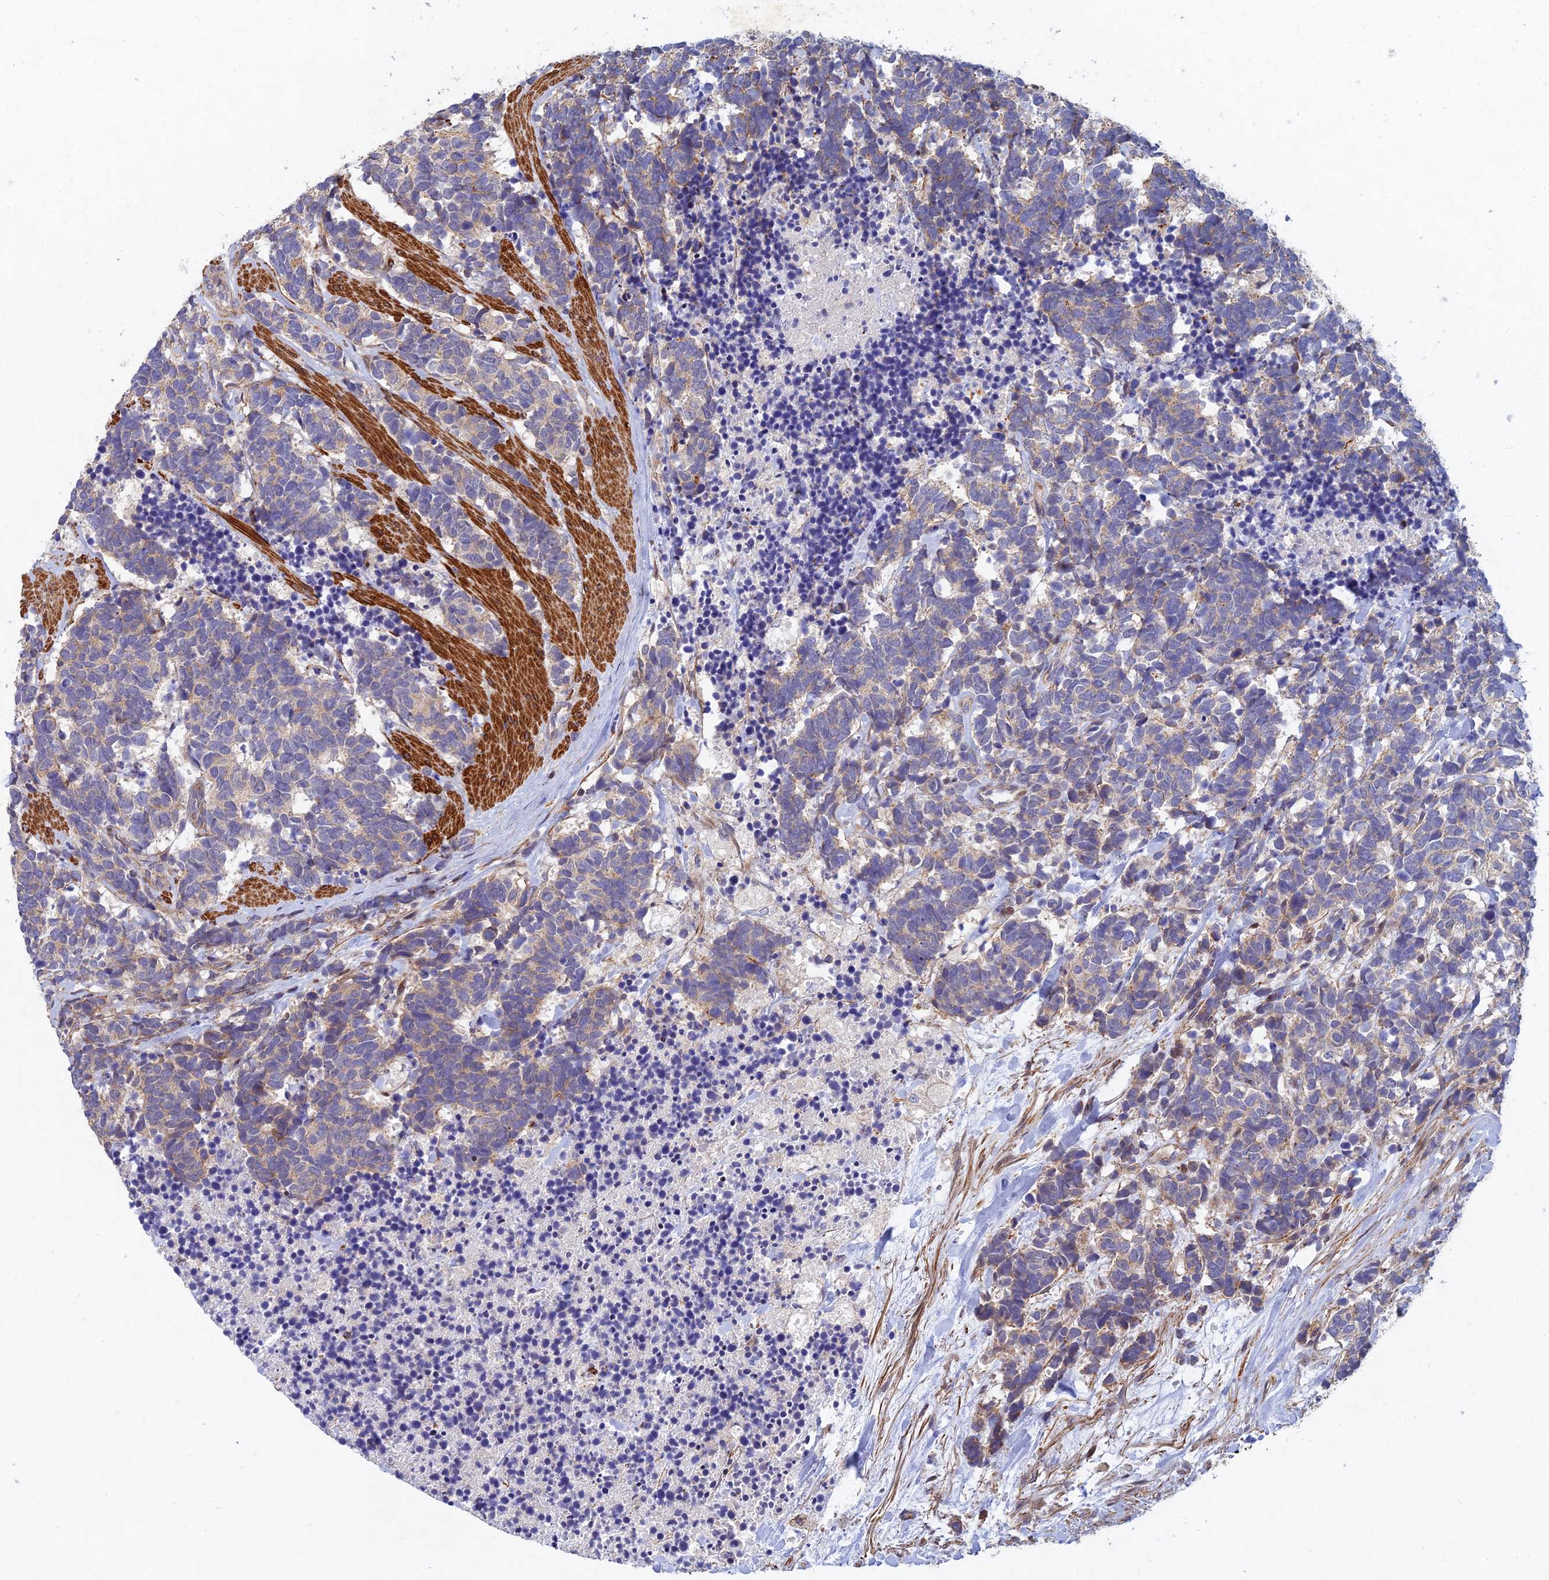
{"staining": {"intensity": "weak", "quantity": "25%-75%", "location": "cytoplasmic/membranous"}, "tissue": "carcinoid", "cell_type": "Tumor cells", "image_type": "cancer", "snomed": [{"axis": "morphology", "description": "Carcinoma, NOS"}, {"axis": "morphology", "description": "Carcinoid, malignant, NOS"}, {"axis": "topography", "description": "Prostate"}], "caption": "Malignant carcinoid stained for a protein displays weak cytoplasmic/membranous positivity in tumor cells. (DAB (3,3'-diaminobenzidine) = brown stain, brightfield microscopy at high magnification).", "gene": "RELCH", "patient": {"sex": "male", "age": 57}}